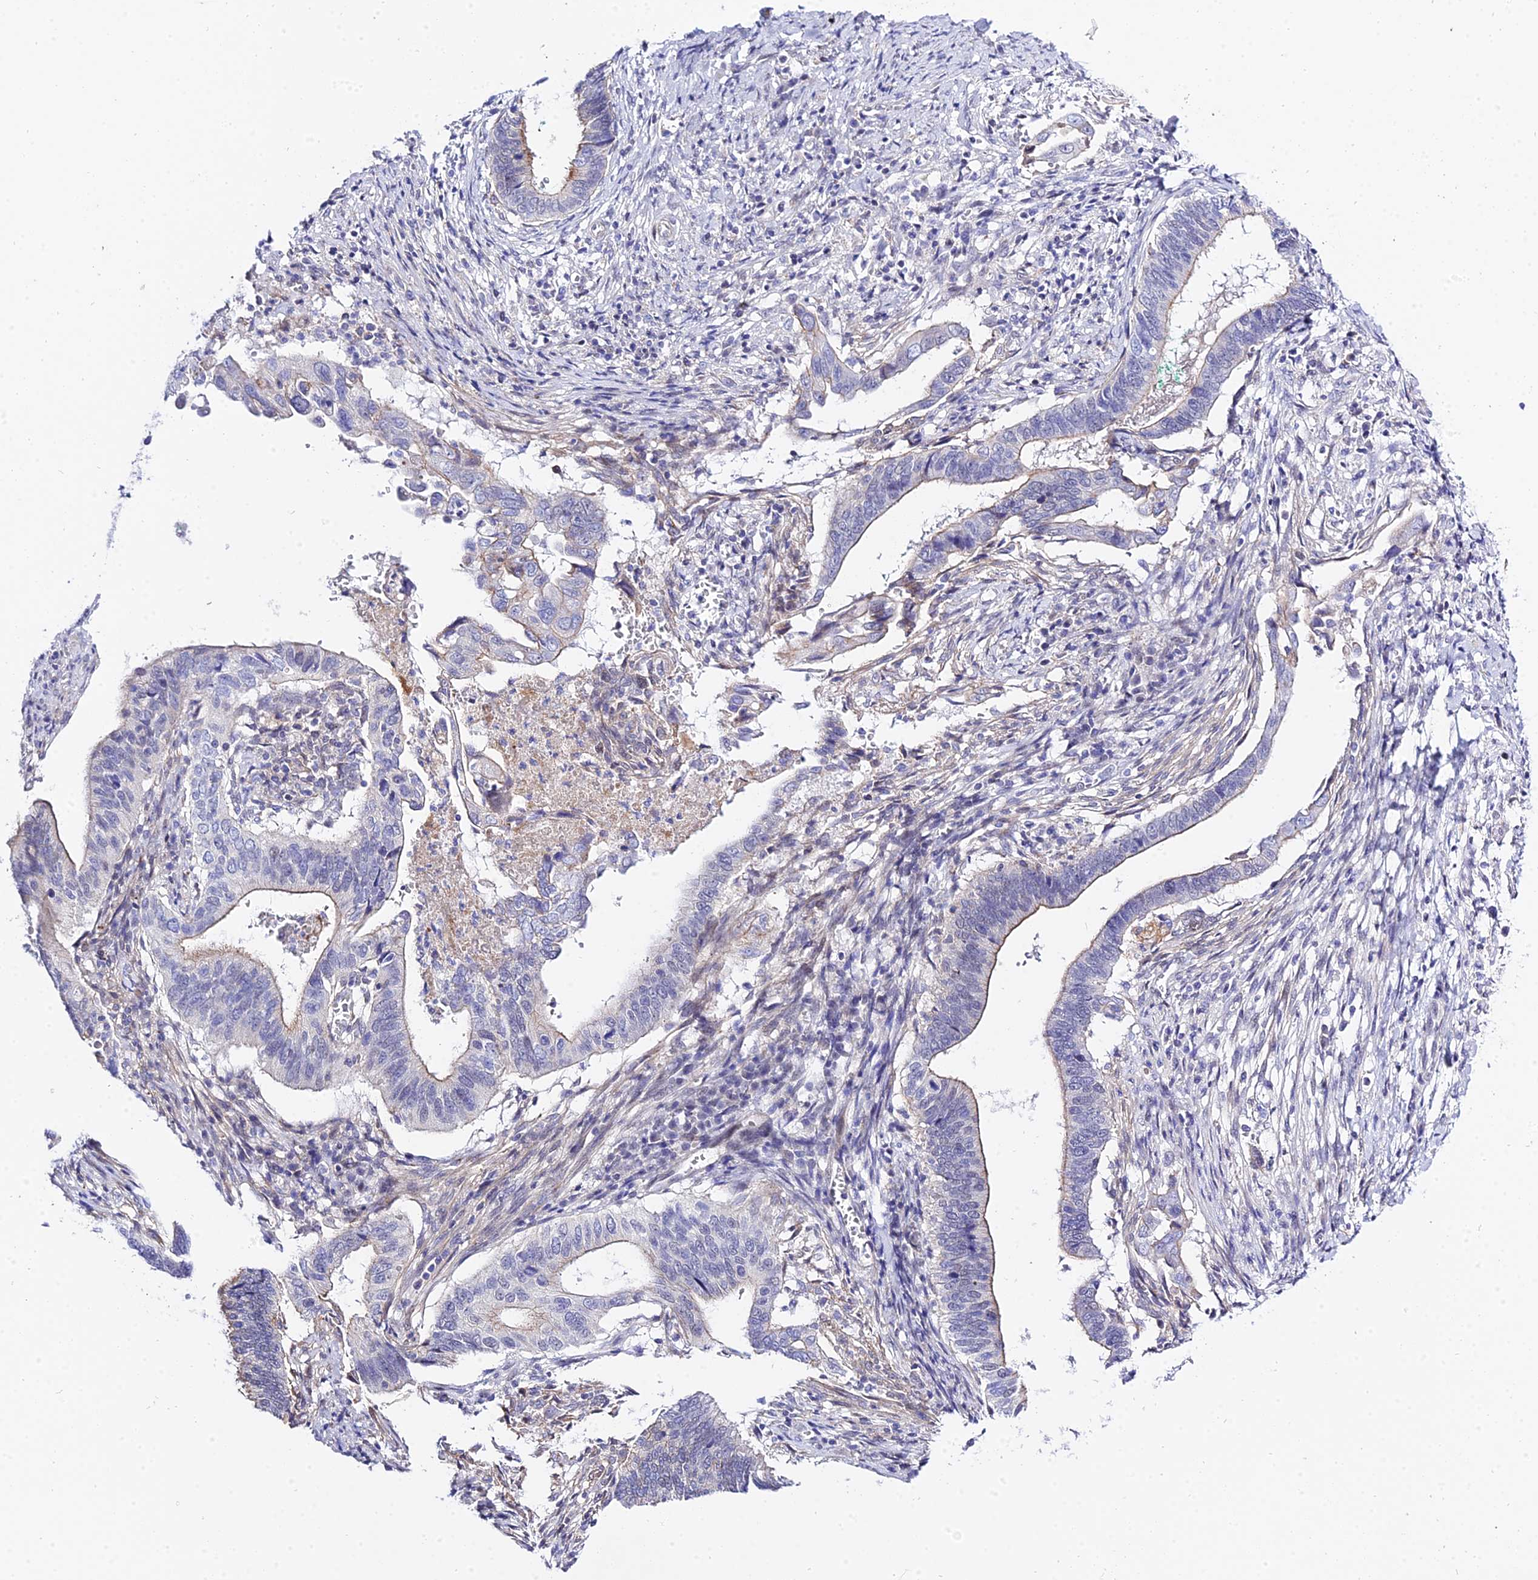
{"staining": {"intensity": "negative", "quantity": "none", "location": "none"}, "tissue": "cervical cancer", "cell_type": "Tumor cells", "image_type": "cancer", "snomed": [{"axis": "morphology", "description": "Adenocarcinoma, NOS"}, {"axis": "topography", "description": "Cervix"}], "caption": "Immunohistochemistry (IHC) of cervical cancer (adenocarcinoma) exhibits no positivity in tumor cells.", "gene": "ZNF628", "patient": {"sex": "female", "age": 42}}